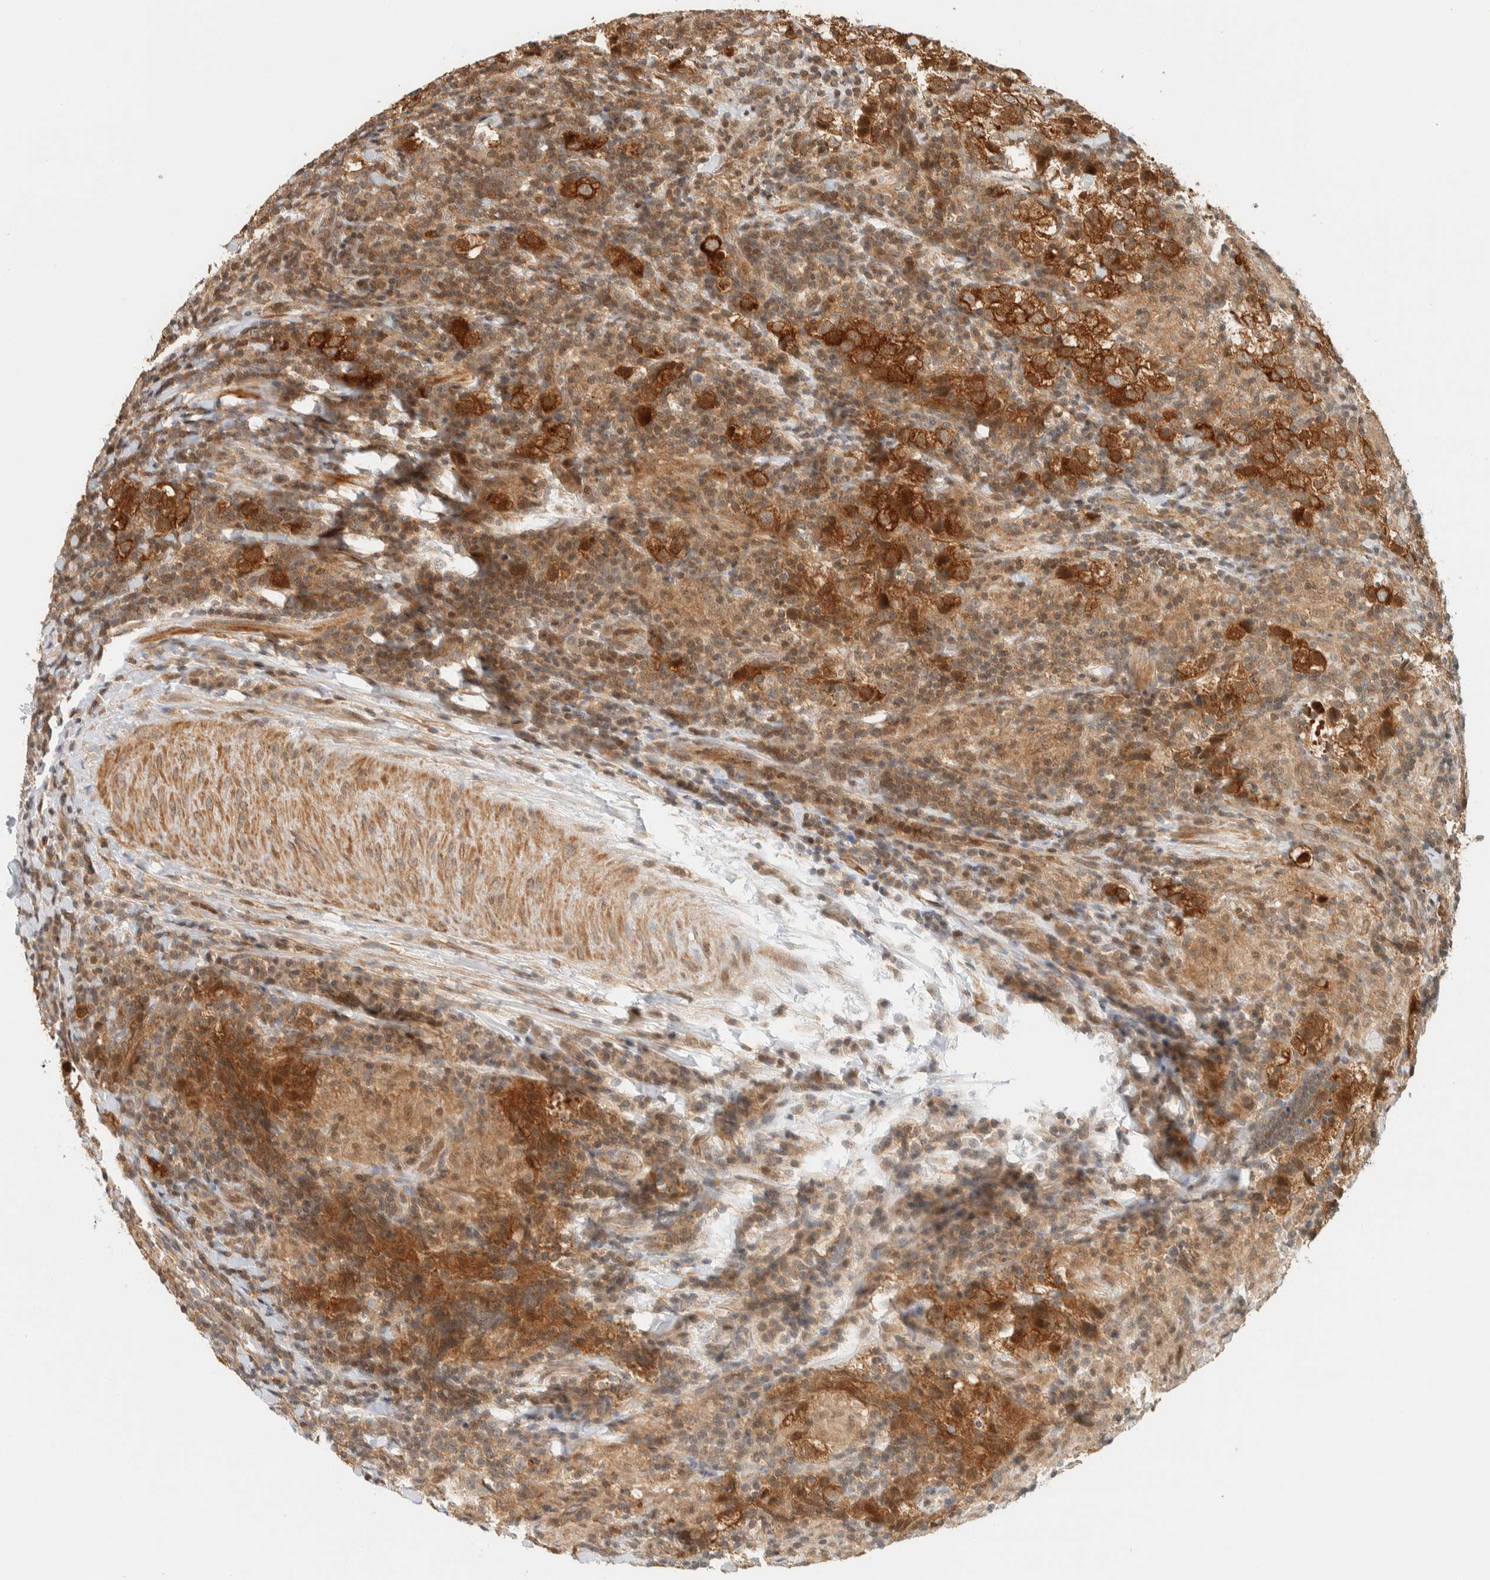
{"staining": {"intensity": "strong", "quantity": ">75%", "location": "cytoplasmic/membranous"}, "tissue": "testis cancer", "cell_type": "Tumor cells", "image_type": "cancer", "snomed": [{"axis": "morphology", "description": "Seminoma, NOS"}, {"axis": "morphology", "description": "Carcinoma, Embryonal, NOS"}, {"axis": "topography", "description": "Testis"}], "caption": "The image demonstrates staining of embryonal carcinoma (testis), revealing strong cytoplasmic/membranous protein staining (brown color) within tumor cells.", "gene": "ARFGEF1", "patient": {"sex": "male", "age": 36}}